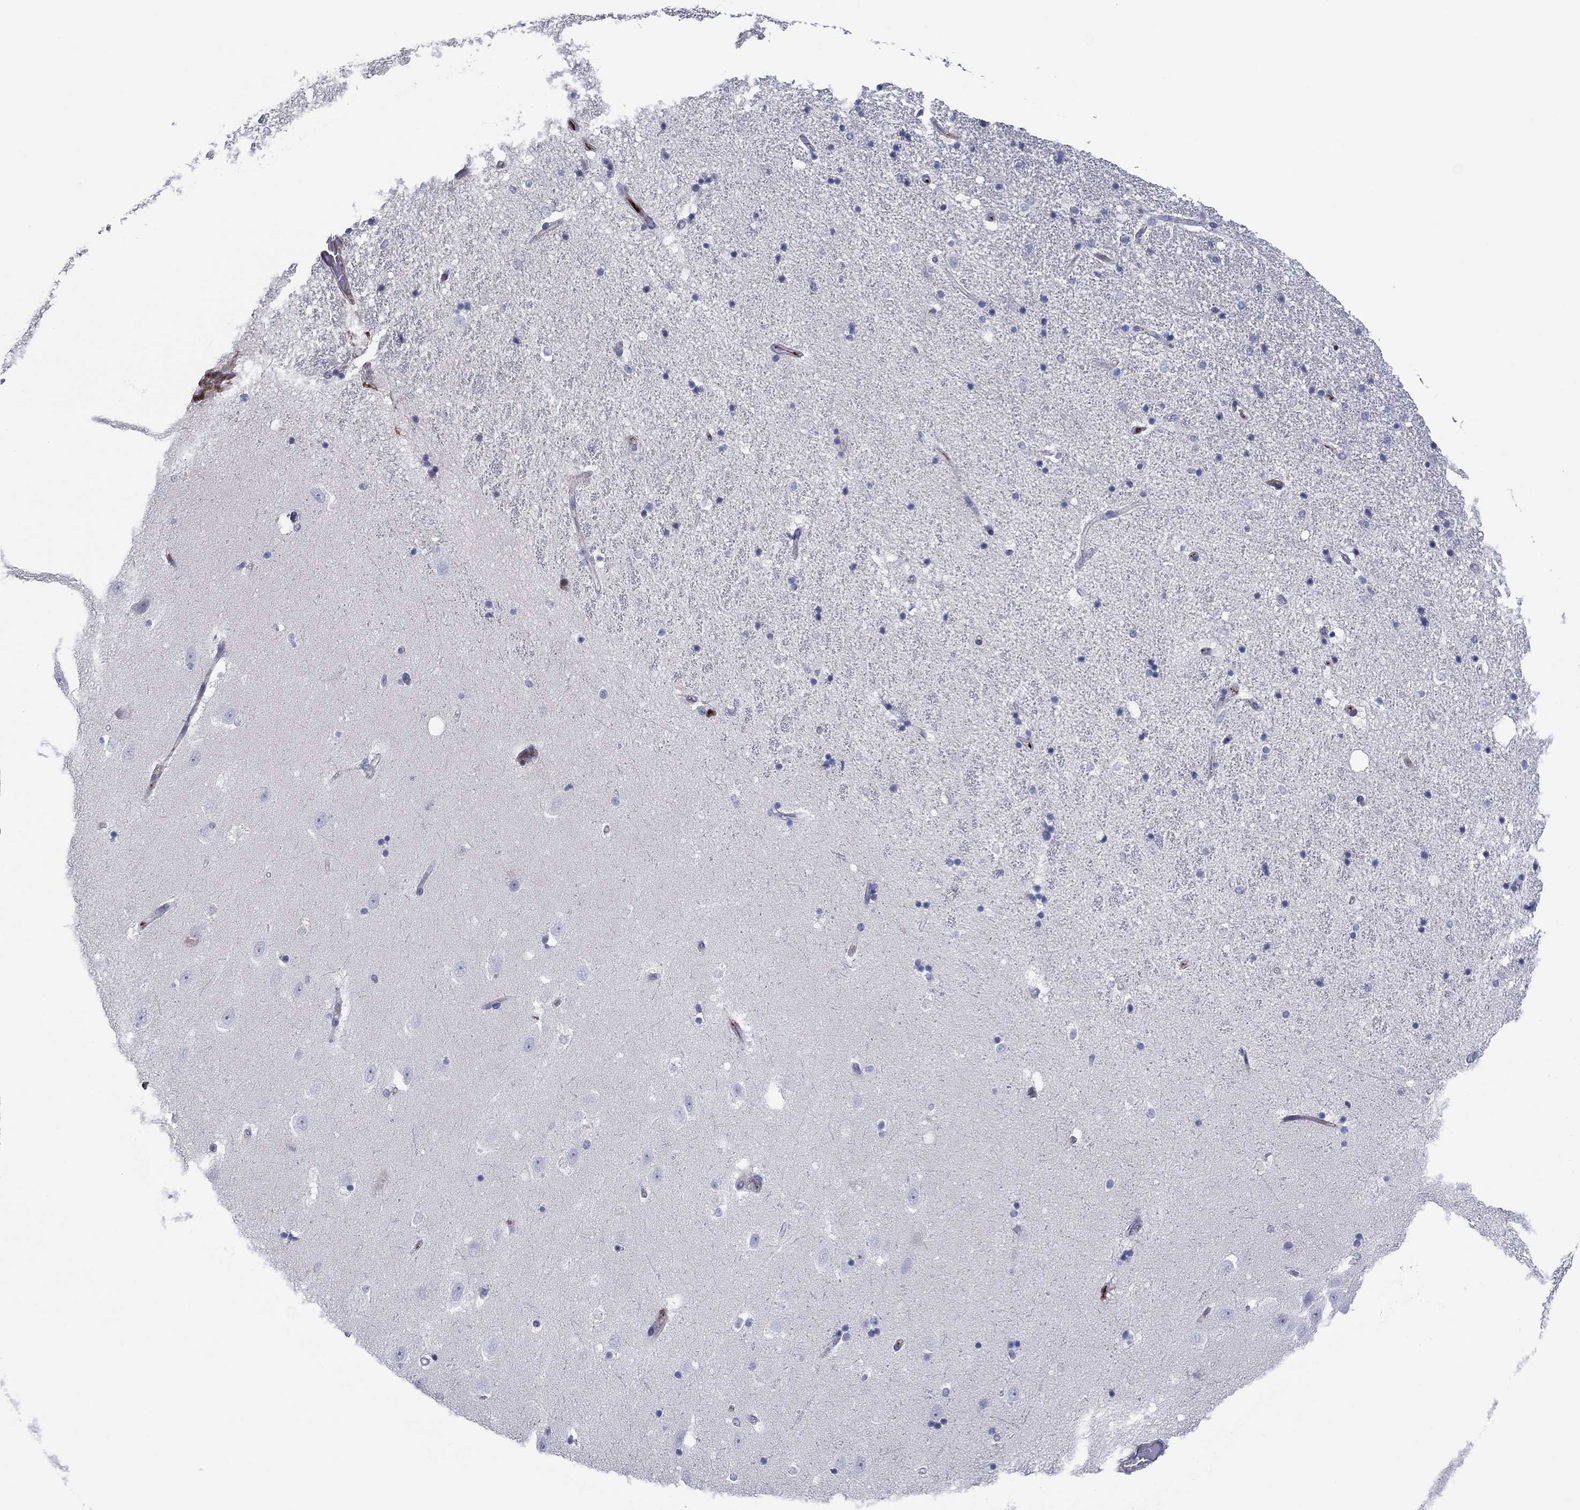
{"staining": {"intensity": "negative", "quantity": "none", "location": "none"}, "tissue": "hippocampus", "cell_type": "Glial cells", "image_type": "normal", "snomed": [{"axis": "morphology", "description": "Normal tissue, NOS"}, {"axis": "topography", "description": "Hippocampus"}], "caption": "Immunohistochemical staining of unremarkable human hippocampus reveals no significant positivity in glial cells.", "gene": "PVR", "patient": {"sex": "male", "age": 49}}